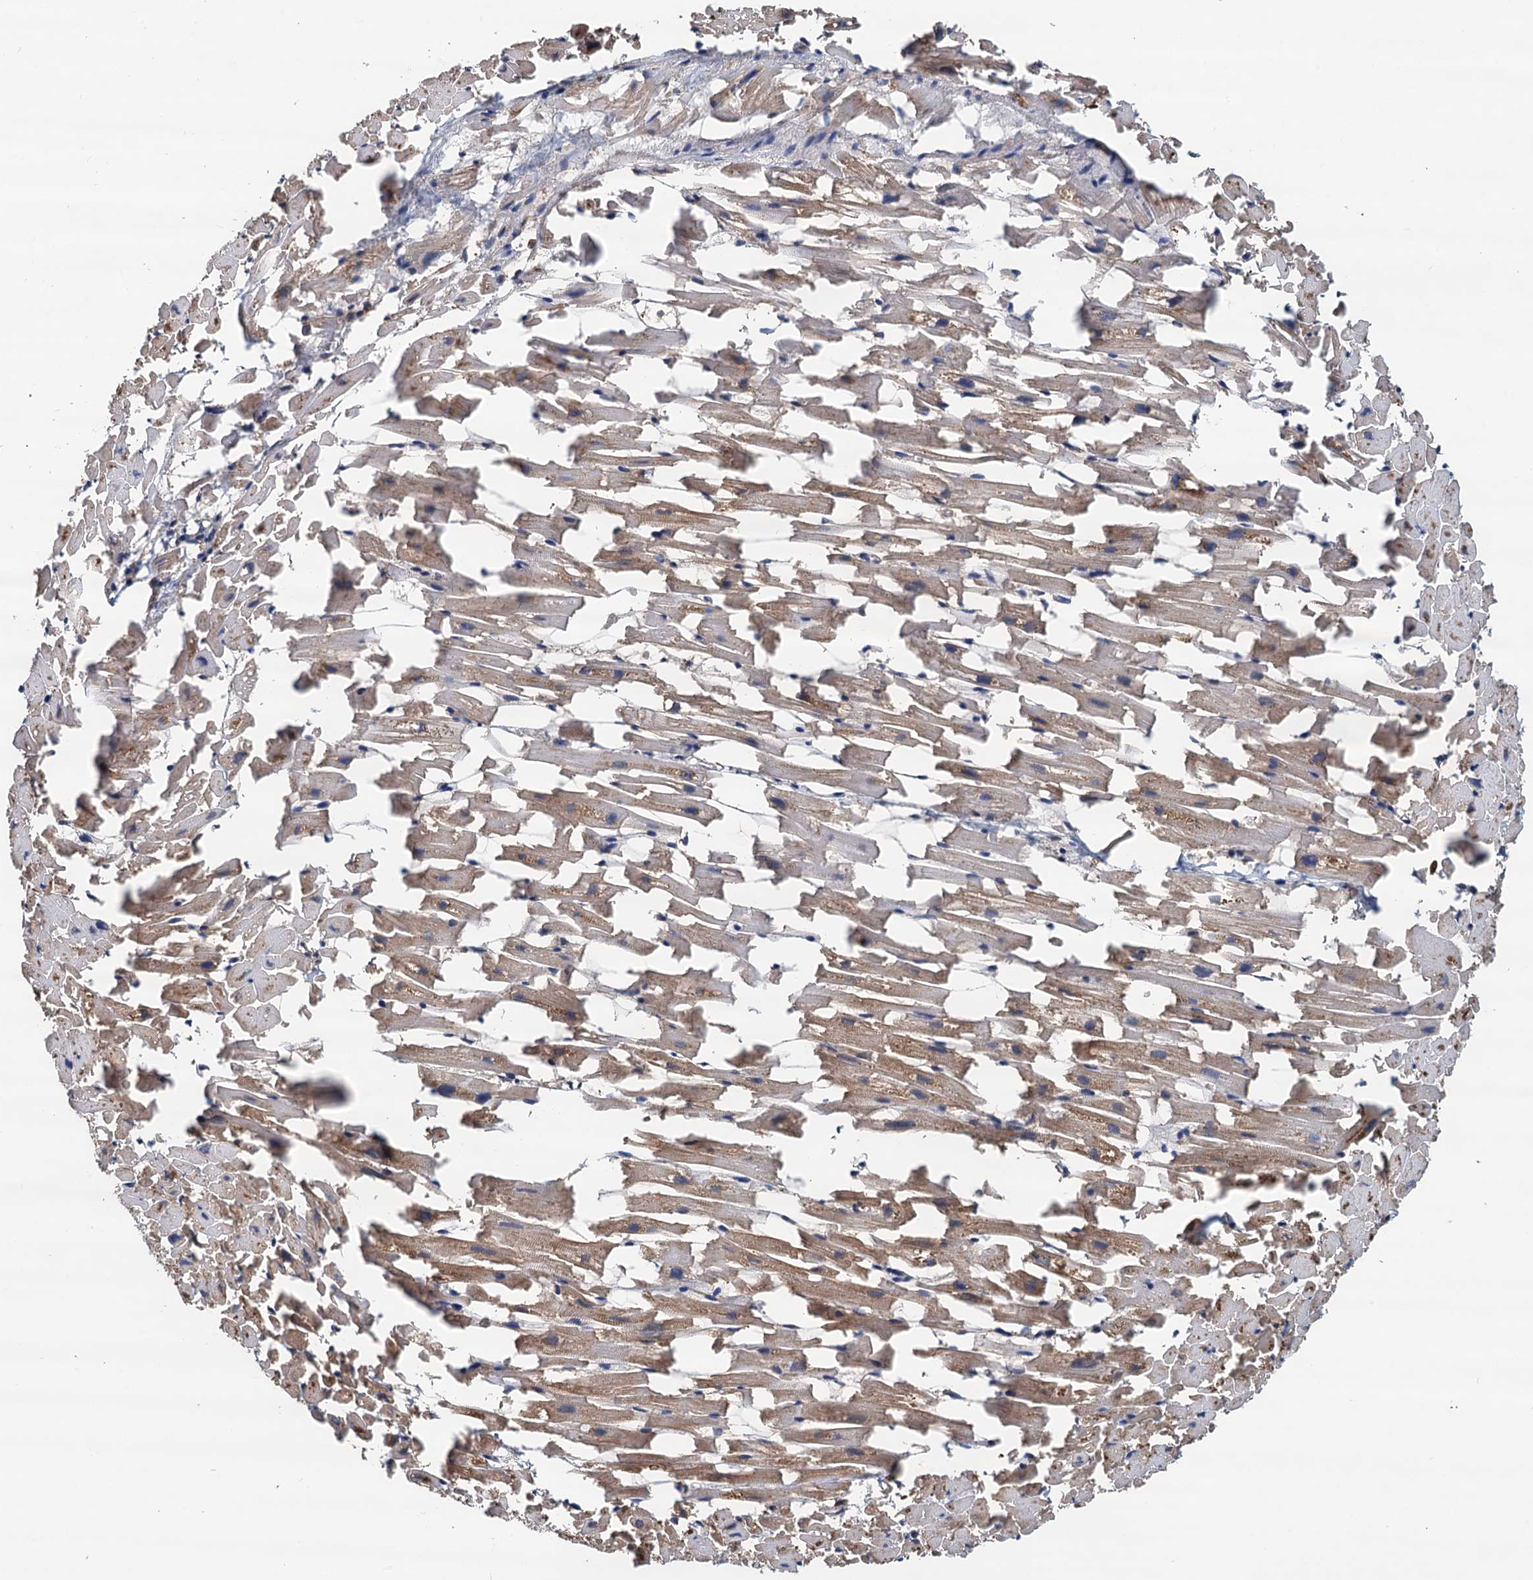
{"staining": {"intensity": "moderate", "quantity": ">75%", "location": "cytoplasmic/membranous"}, "tissue": "heart muscle", "cell_type": "Cardiomyocytes", "image_type": "normal", "snomed": [{"axis": "morphology", "description": "Normal tissue, NOS"}, {"axis": "topography", "description": "Heart"}], "caption": "Protein analysis of unremarkable heart muscle exhibits moderate cytoplasmic/membranous expression in about >75% of cardiomyocytes.", "gene": "AAGAB", "patient": {"sex": "female", "age": 64}}